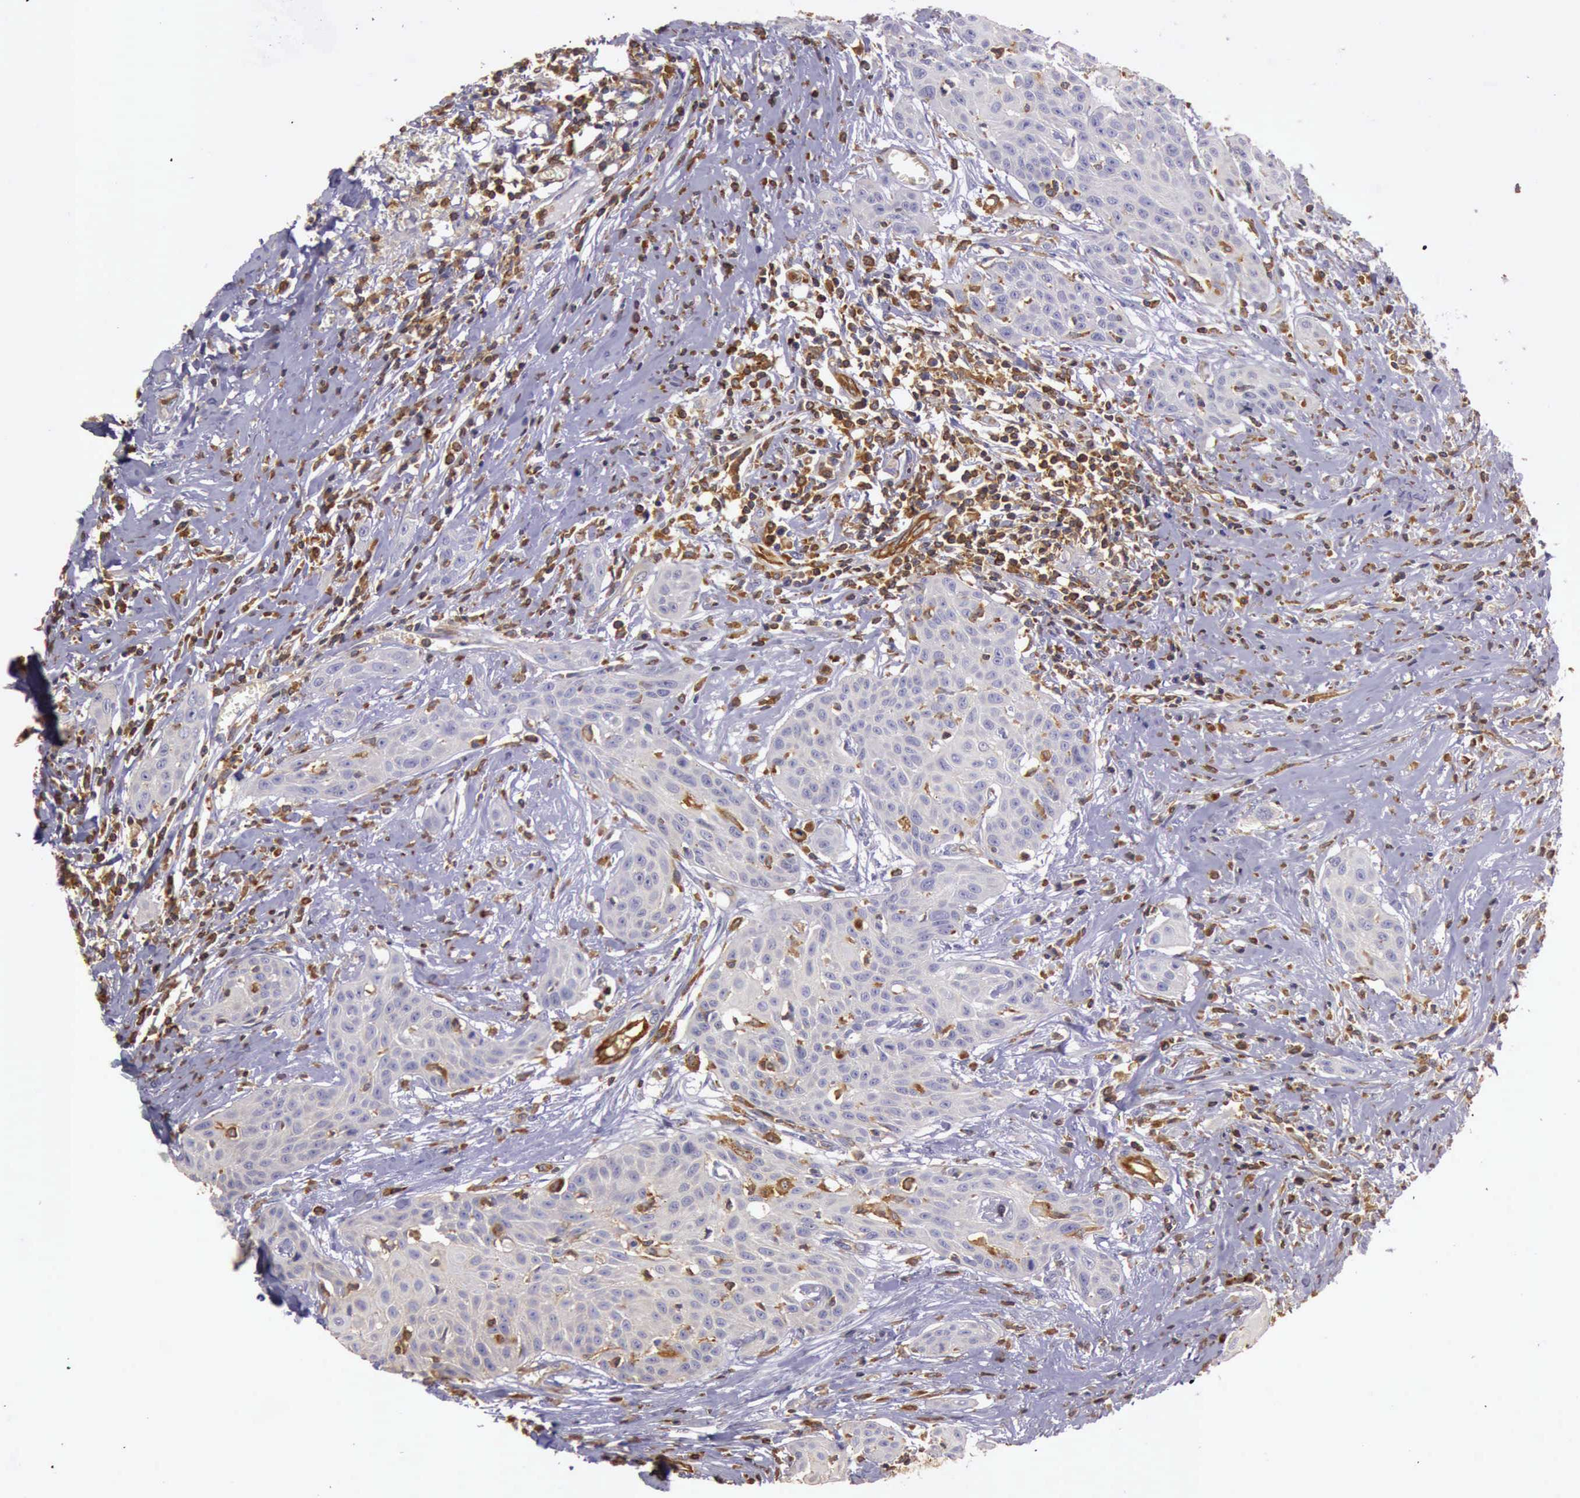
{"staining": {"intensity": "weak", "quantity": "<25%", "location": "cytoplasmic/membranous"}, "tissue": "head and neck cancer", "cell_type": "Tumor cells", "image_type": "cancer", "snomed": [{"axis": "morphology", "description": "Squamous cell carcinoma, NOS"}, {"axis": "morphology", "description": "Squamous cell carcinoma, metastatic, NOS"}, {"axis": "topography", "description": "Lymph node"}, {"axis": "topography", "description": "Salivary gland"}, {"axis": "topography", "description": "Head-Neck"}], "caption": "Human head and neck squamous cell carcinoma stained for a protein using immunohistochemistry demonstrates no expression in tumor cells.", "gene": "ARHGAP4", "patient": {"sex": "female", "age": 74}}